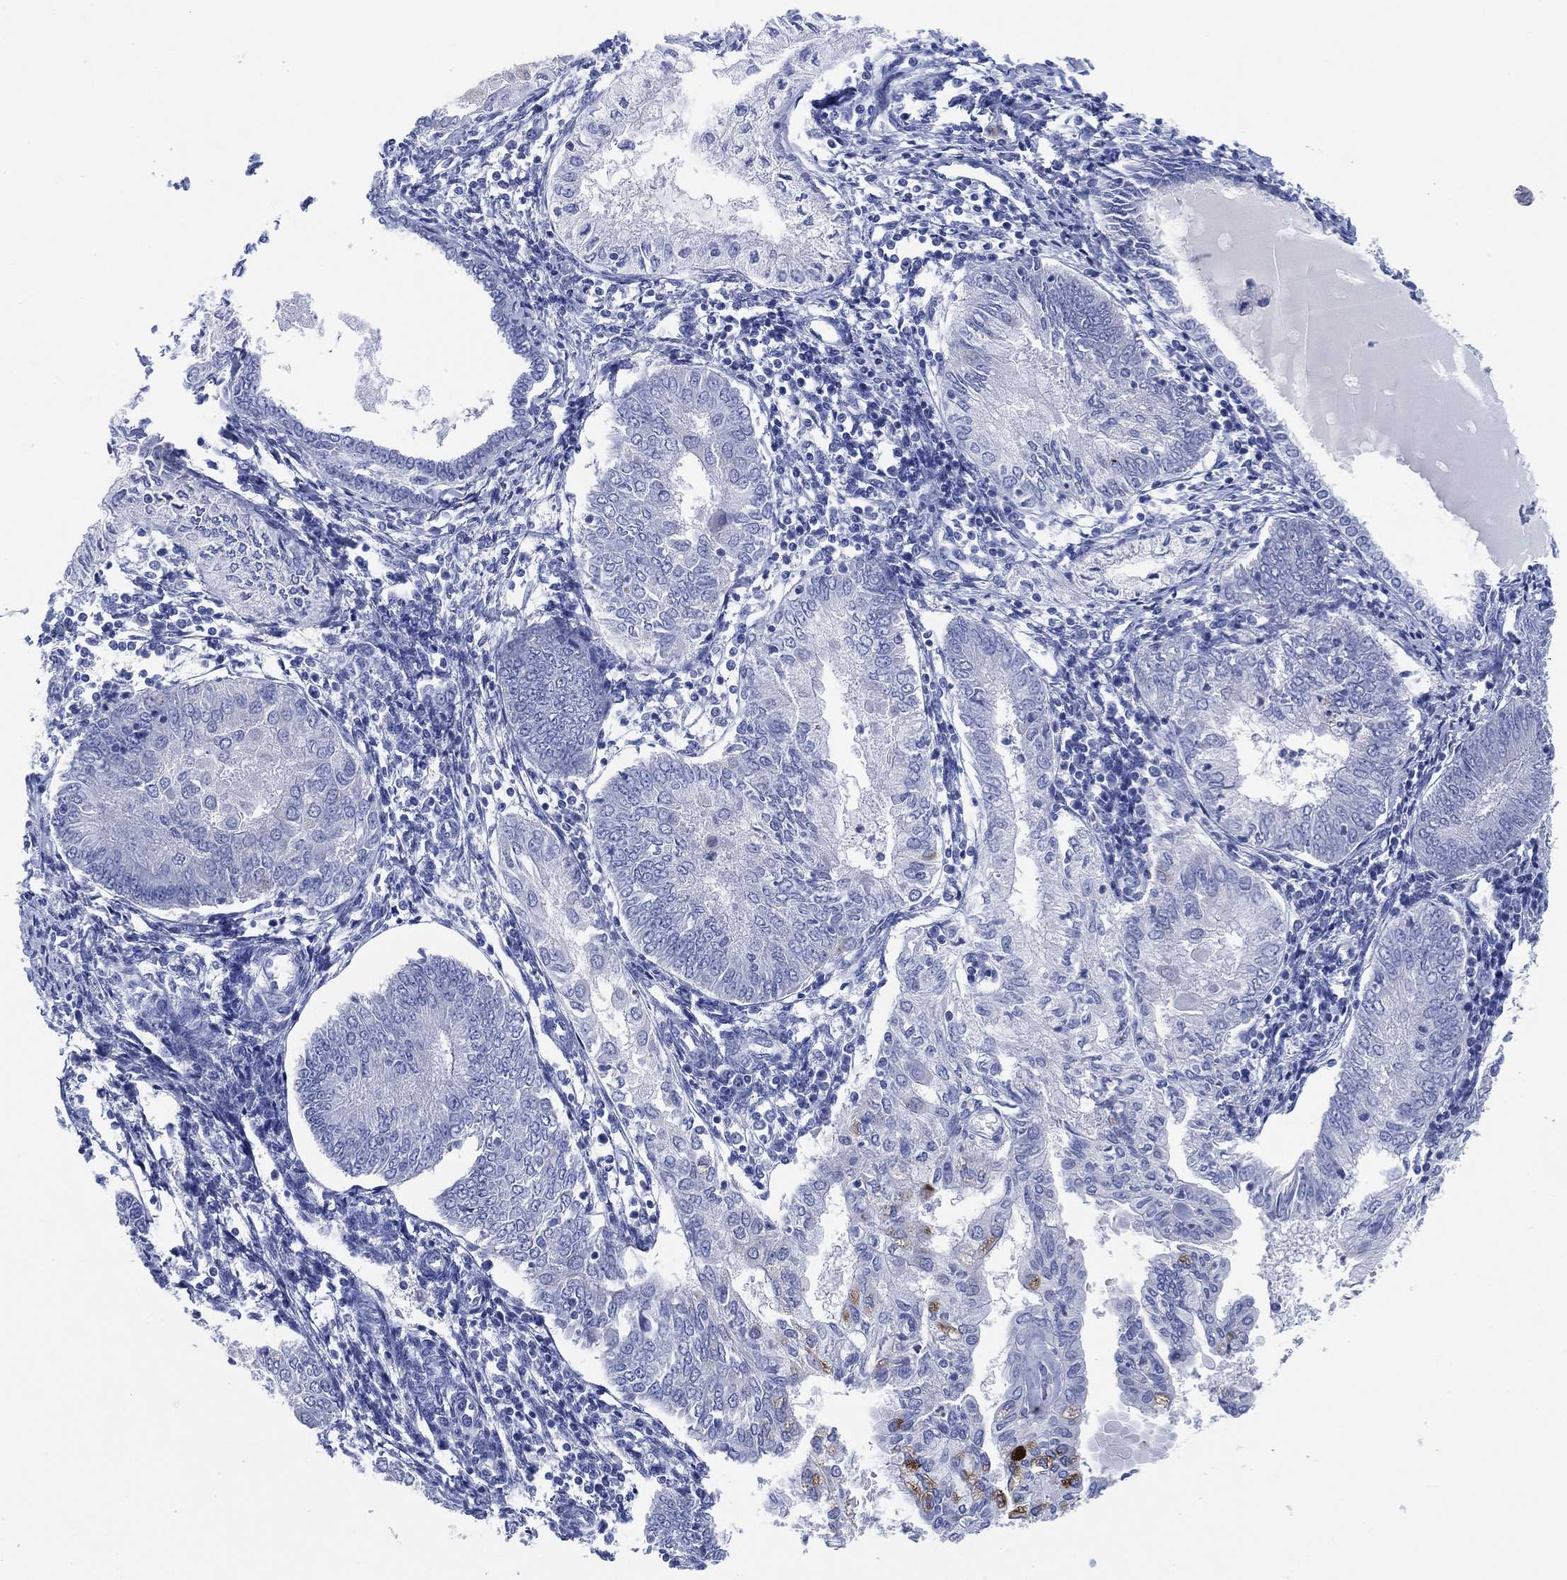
{"staining": {"intensity": "moderate", "quantity": "<25%", "location": "cytoplasmic/membranous"}, "tissue": "endometrial cancer", "cell_type": "Tumor cells", "image_type": "cancer", "snomed": [{"axis": "morphology", "description": "Adenocarcinoma, NOS"}, {"axis": "topography", "description": "Endometrium"}], "caption": "Immunohistochemical staining of endometrial cancer exhibits low levels of moderate cytoplasmic/membranous protein expression in approximately <25% of tumor cells. (DAB (3,3'-diaminobenzidine) IHC, brown staining for protein, blue staining for nuclei).", "gene": "SLC9C2", "patient": {"sex": "female", "age": 68}}